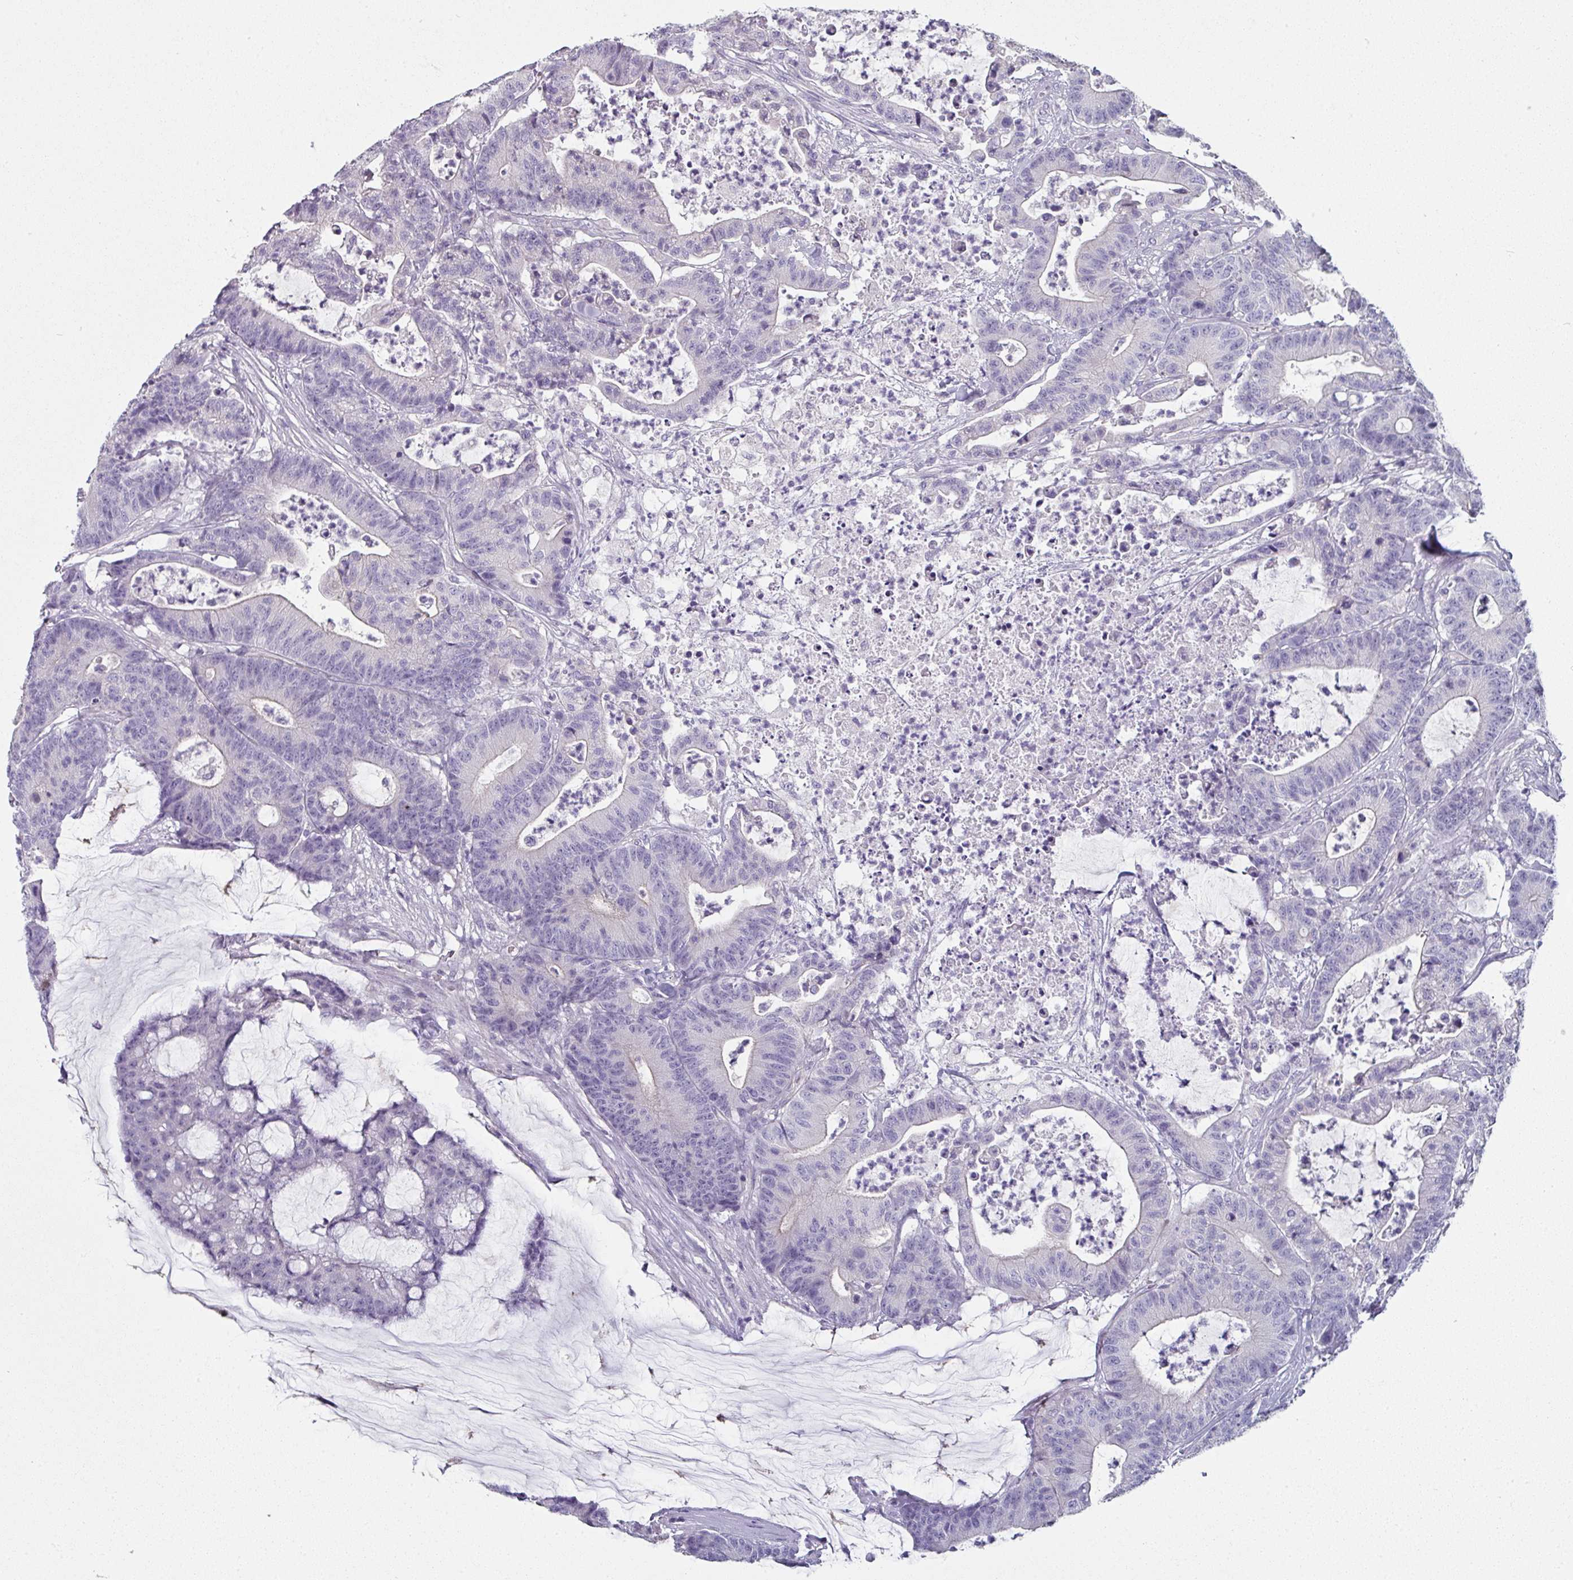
{"staining": {"intensity": "negative", "quantity": "none", "location": "none"}, "tissue": "colorectal cancer", "cell_type": "Tumor cells", "image_type": "cancer", "snomed": [{"axis": "morphology", "description": "Adenocarcinoma, NOS"}, {"axis": "topography", "description": "Colon"}], "caption": "Colorectal cancer (adenocarcinoma) was stained to show a protein in brown. There is no significant positivity in tumor cells.", "gene": "SLC17A7", "patient": {"sex": "female", "age": 84}}